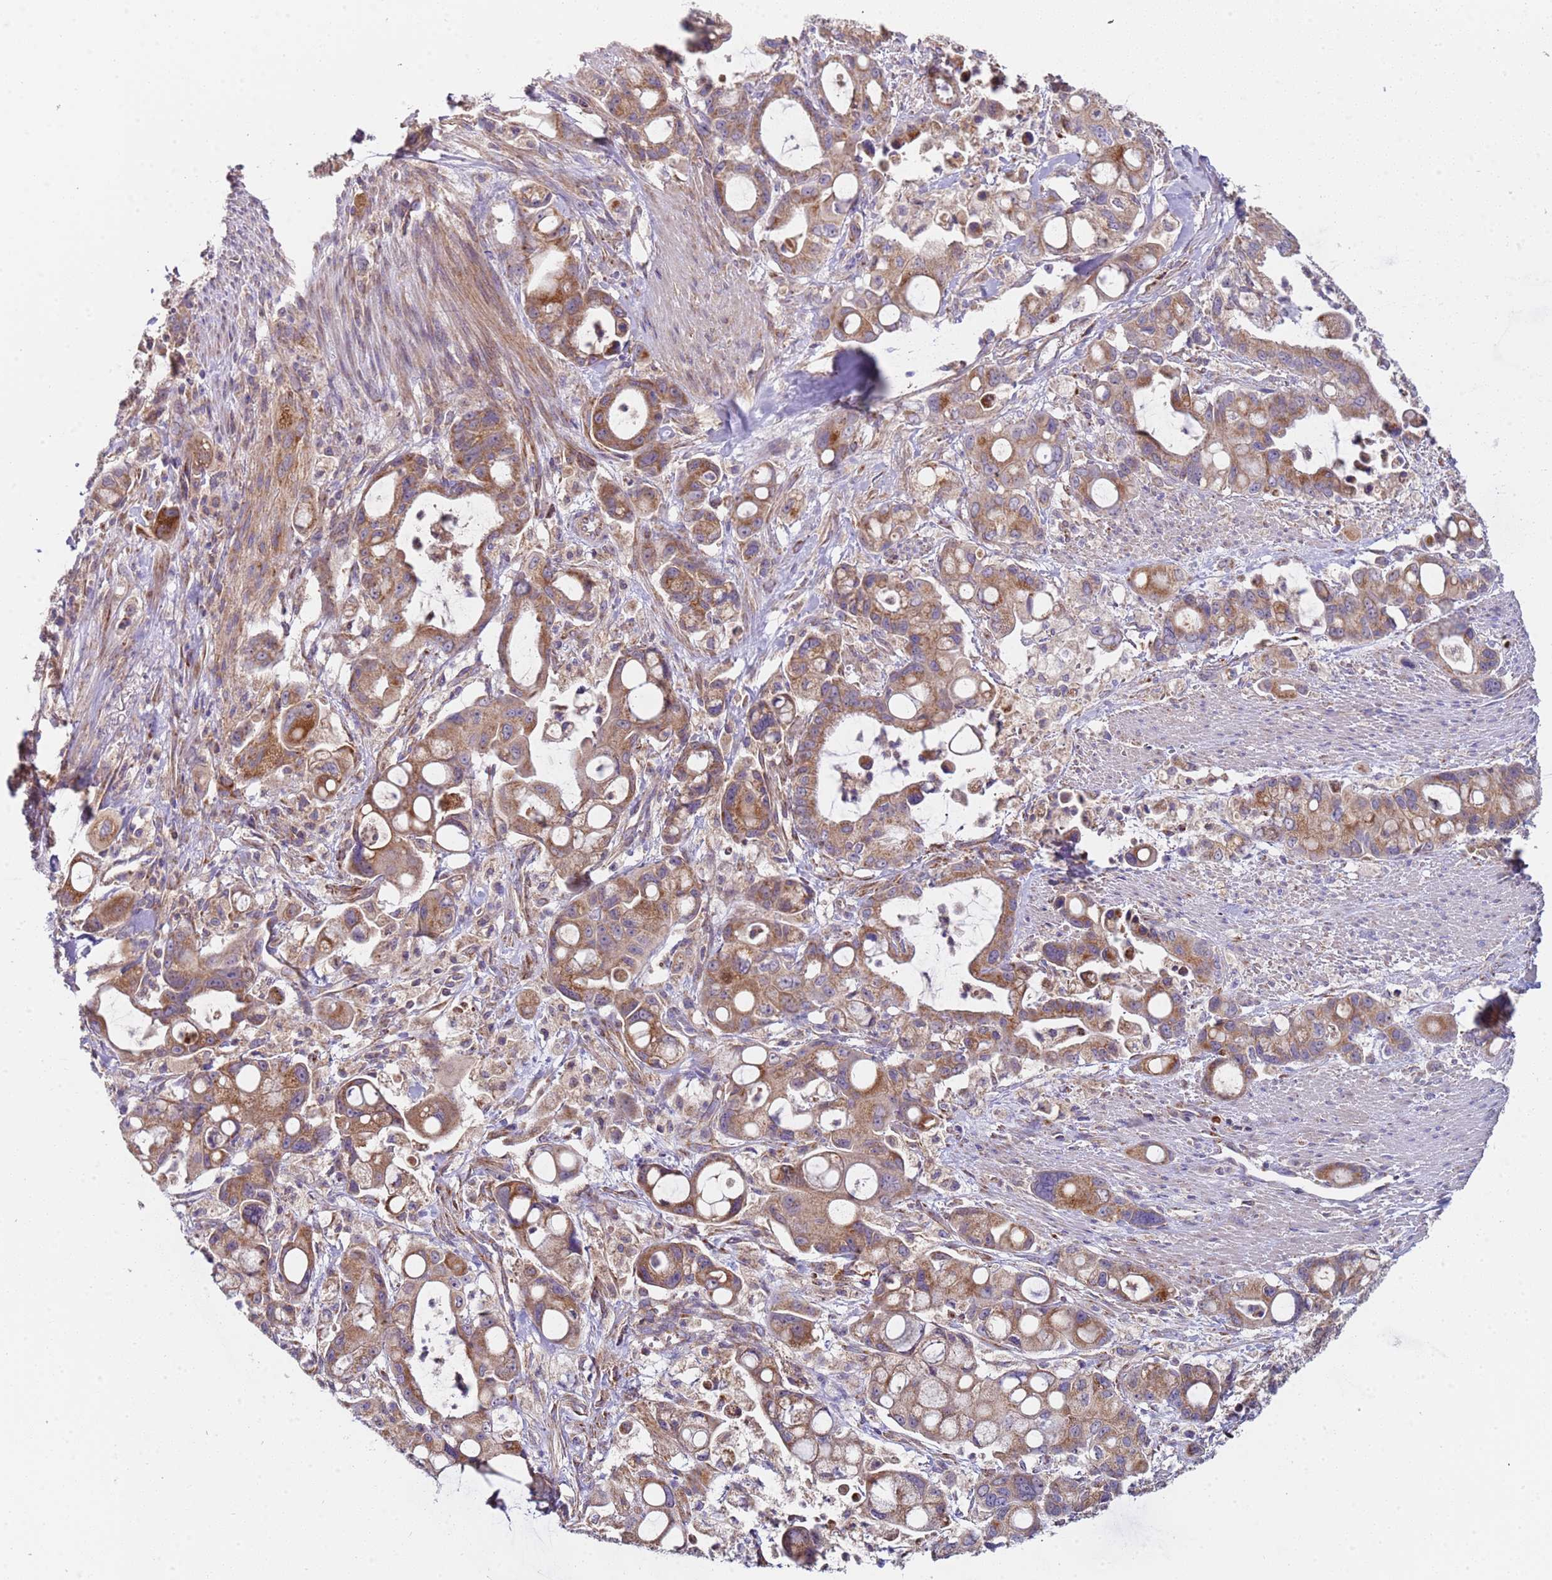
{"staining": {"intensity": "strong", "quantity": ">75%", "location": "cytoplasmic/membranous"}, "tissue": "pancreatic cancer", "cell_type": "Tumor cells", "image_type": "cancer", "snomed": [{"axis": "morphology", "description": "Adenocarcinoma, NOS"}, {"axis": "topography", "description": "Pancreas"}], "caption": "Protein staining reveals strong cytoplasmic/membranous staining in approximately >75% of tumor cells in pancreatic adenocarcinoma.", "gene": "TMEM126A", "patient": {"sex": "male", "age": 68}}